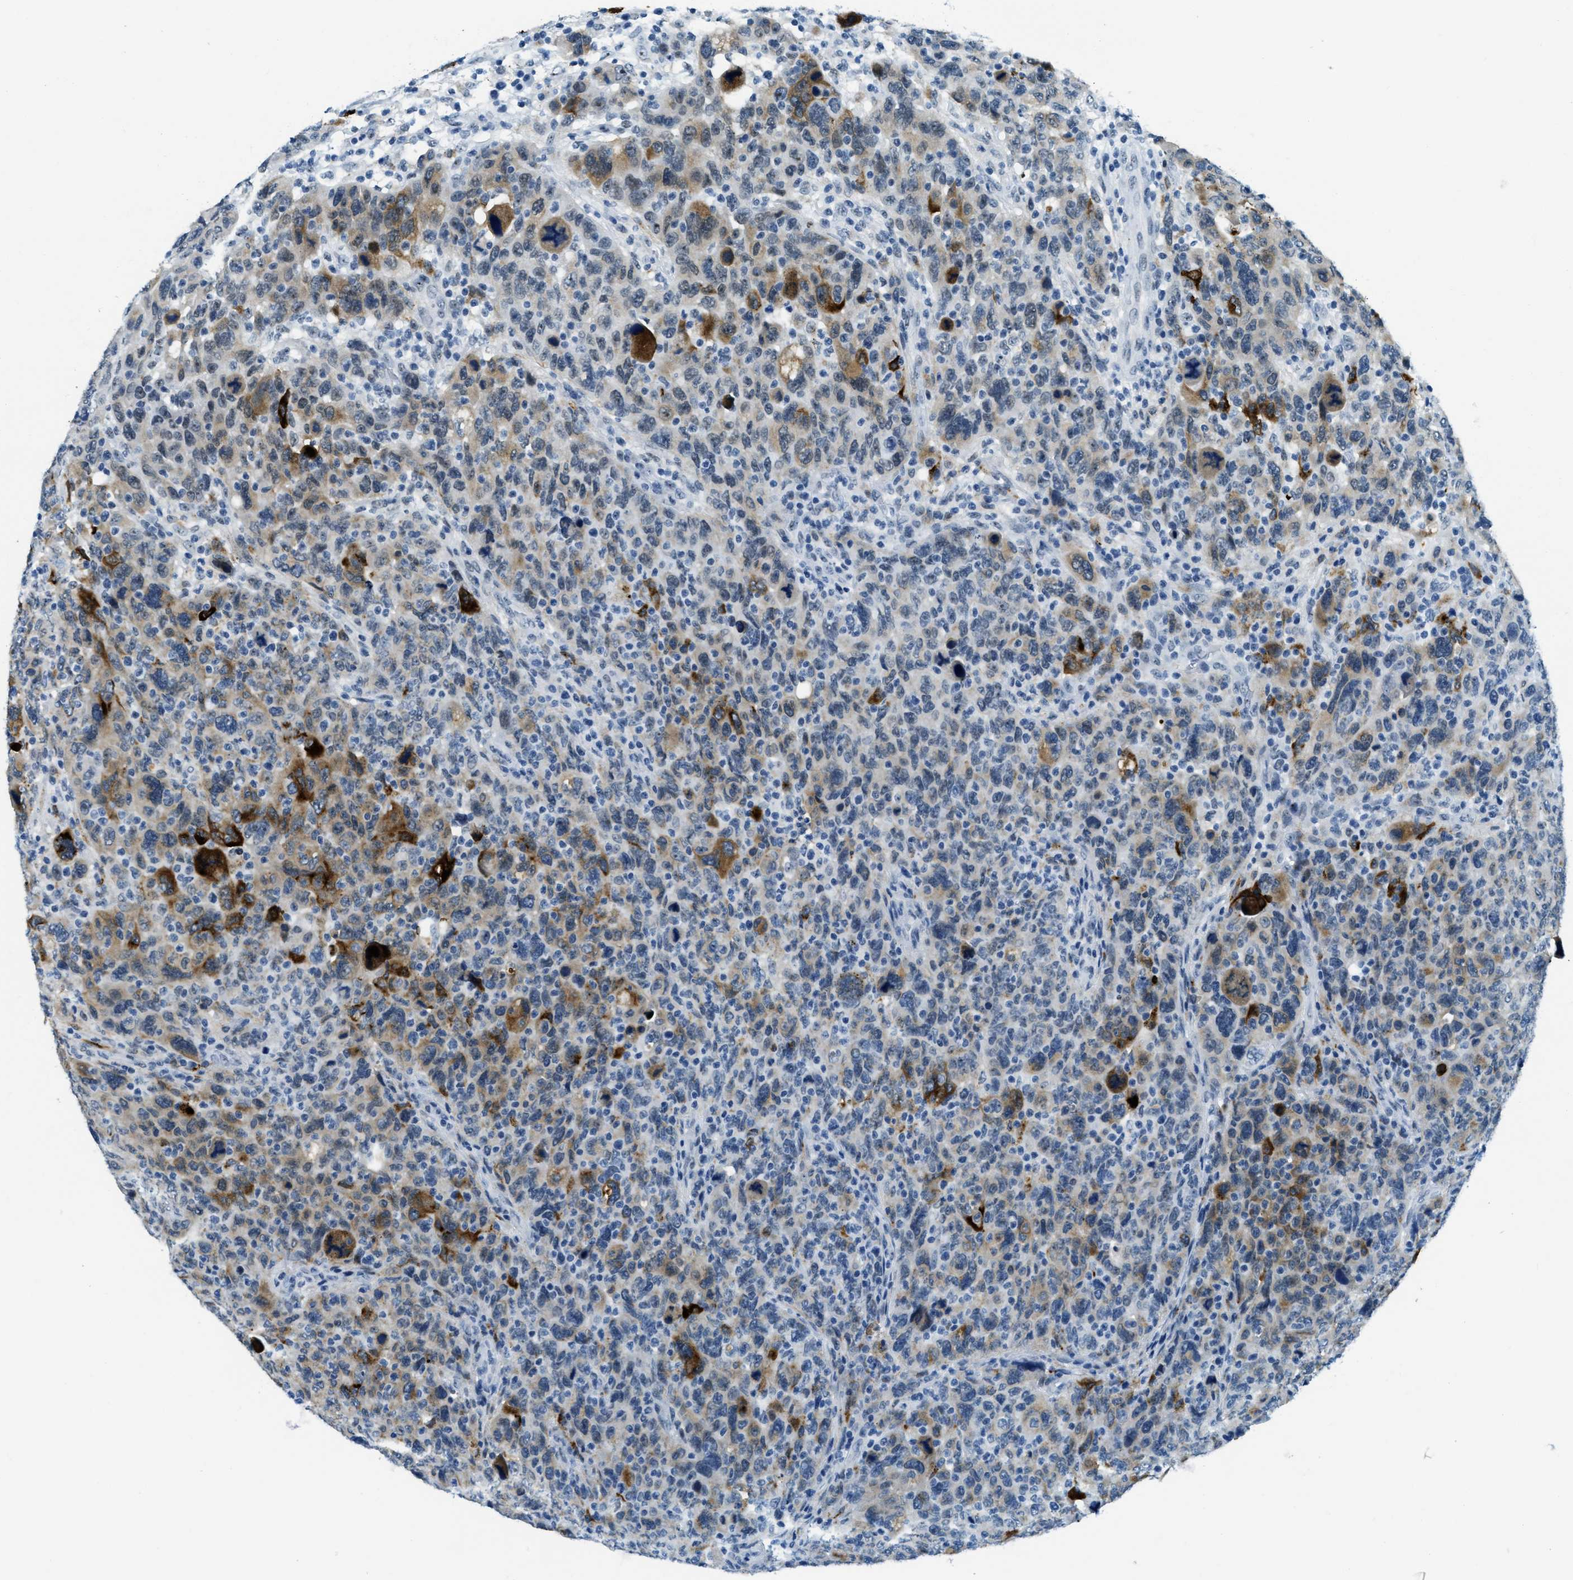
{"staining": {"intensity": "moderate", "quantity": "25%-75%", "location": "cytoplasmic/membranous"}, "tissue": "breast cancer", "cell_type": "Tumor cells", "image_type": "cancer", "snomed": [{"axis": "morphology", "description": "Duct carcinoma"}, {"axis": "topography", "description": "Breast"}], "caption": "Immunohistochemistry photomicrograph of human breast cancer (infiltrating ductal carcinoma) stained for a protein (brown), which shows medium levels of moderate cytoplasmic/membranous positivity in about 25%-75% of tumor cells.", "gene": "PLA2G2A", "patient": {"sex": "female", "age": 37}}